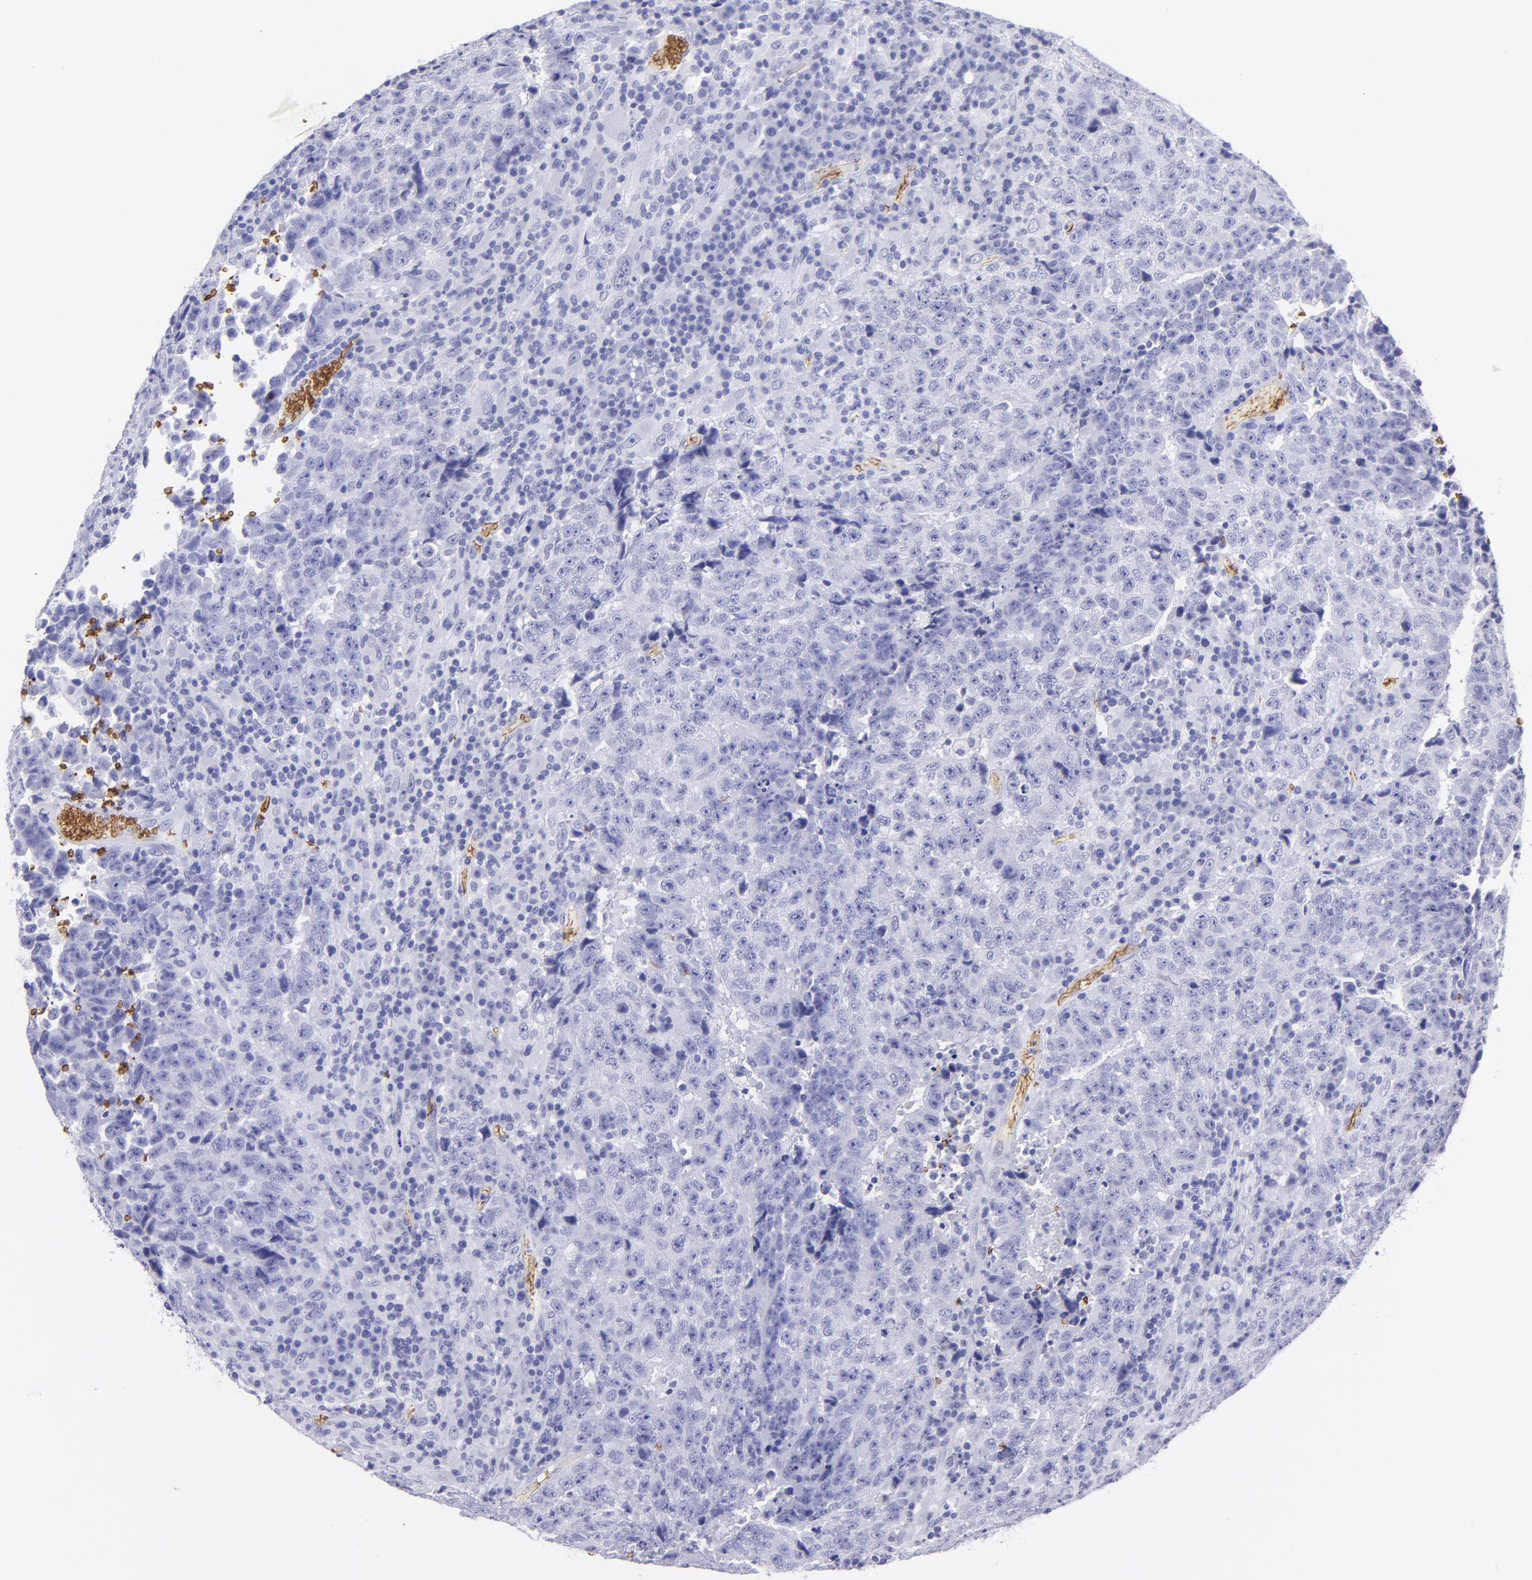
{"staining": {"intensity": "negative", "quantity": "none", "location": "none"}, "tissue": "testis cancer", "cell_type": "Tumor cells", "image_type": "cancer", "snomed": [{"axis": "morphology", "description": "Necrosis, NOS"}, {"axis": "morphology", "description": "Carcinoma, Embryonal, NOS"}, {"axis": "topography", "description": "Testis"}], "caption": "The image demonstrates no significant positivity in tumor cells of embryonal carcinoma (testis).", "gene": "GYPA", "patient": {"sex": "male", "age": 19}}